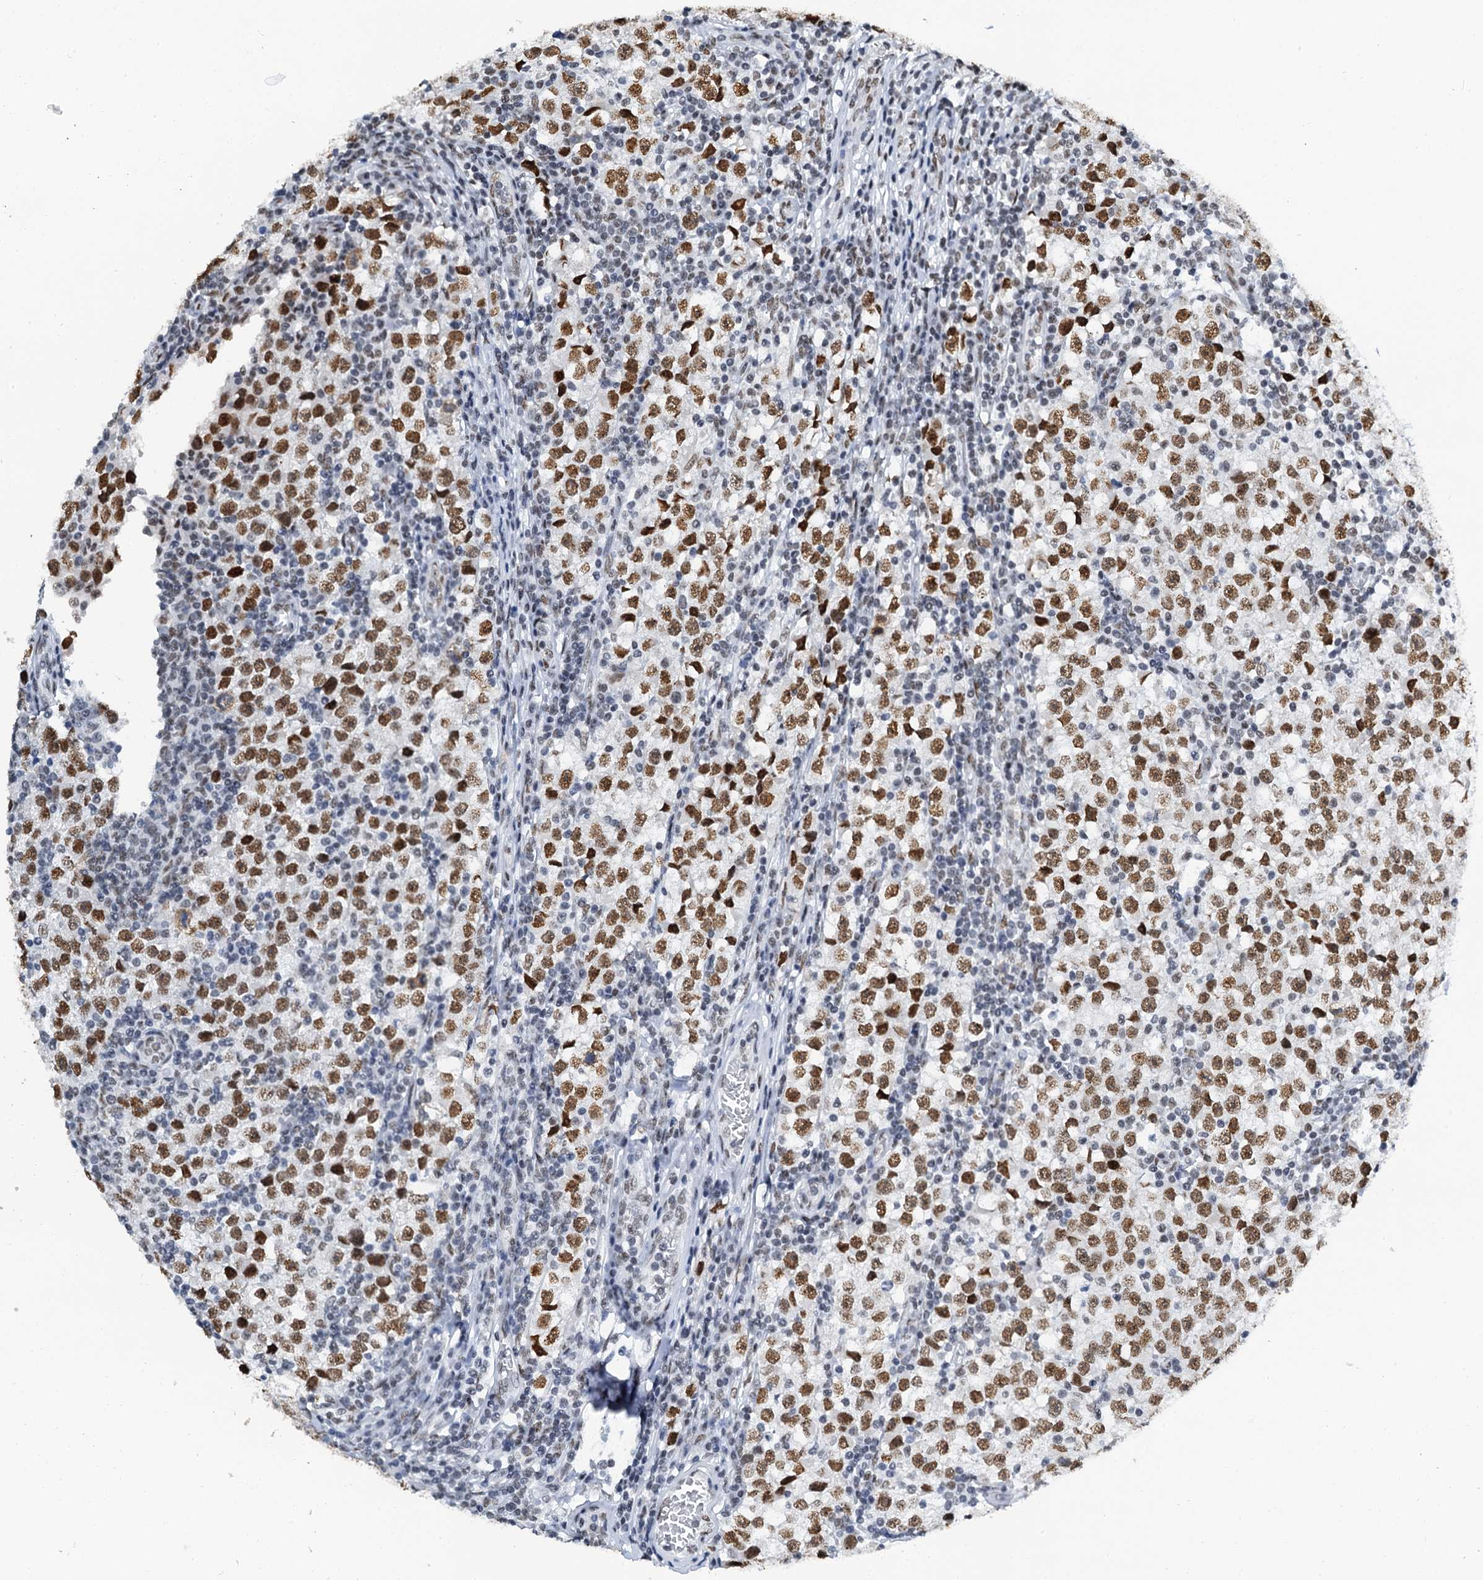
{"staining": {"intensity": "strong", "quantity": ">75%", "location": "nuclear"}, "tissue": "testis cancer", "cell_type": "Tumor cells", "image_type": "cancer", "snomed": [{"axis": "morphology", "description": "Seminoma, NOS"}, {"axis": "topography", "description": "Testis"}], "caption": "Human seminoma (testis) stained with a brown dye exhibits strong nuclear positive staining in approximately >75% of tumor cells.", "gene": "SLTM", "patient": {"sex": "male", "age": 65}}